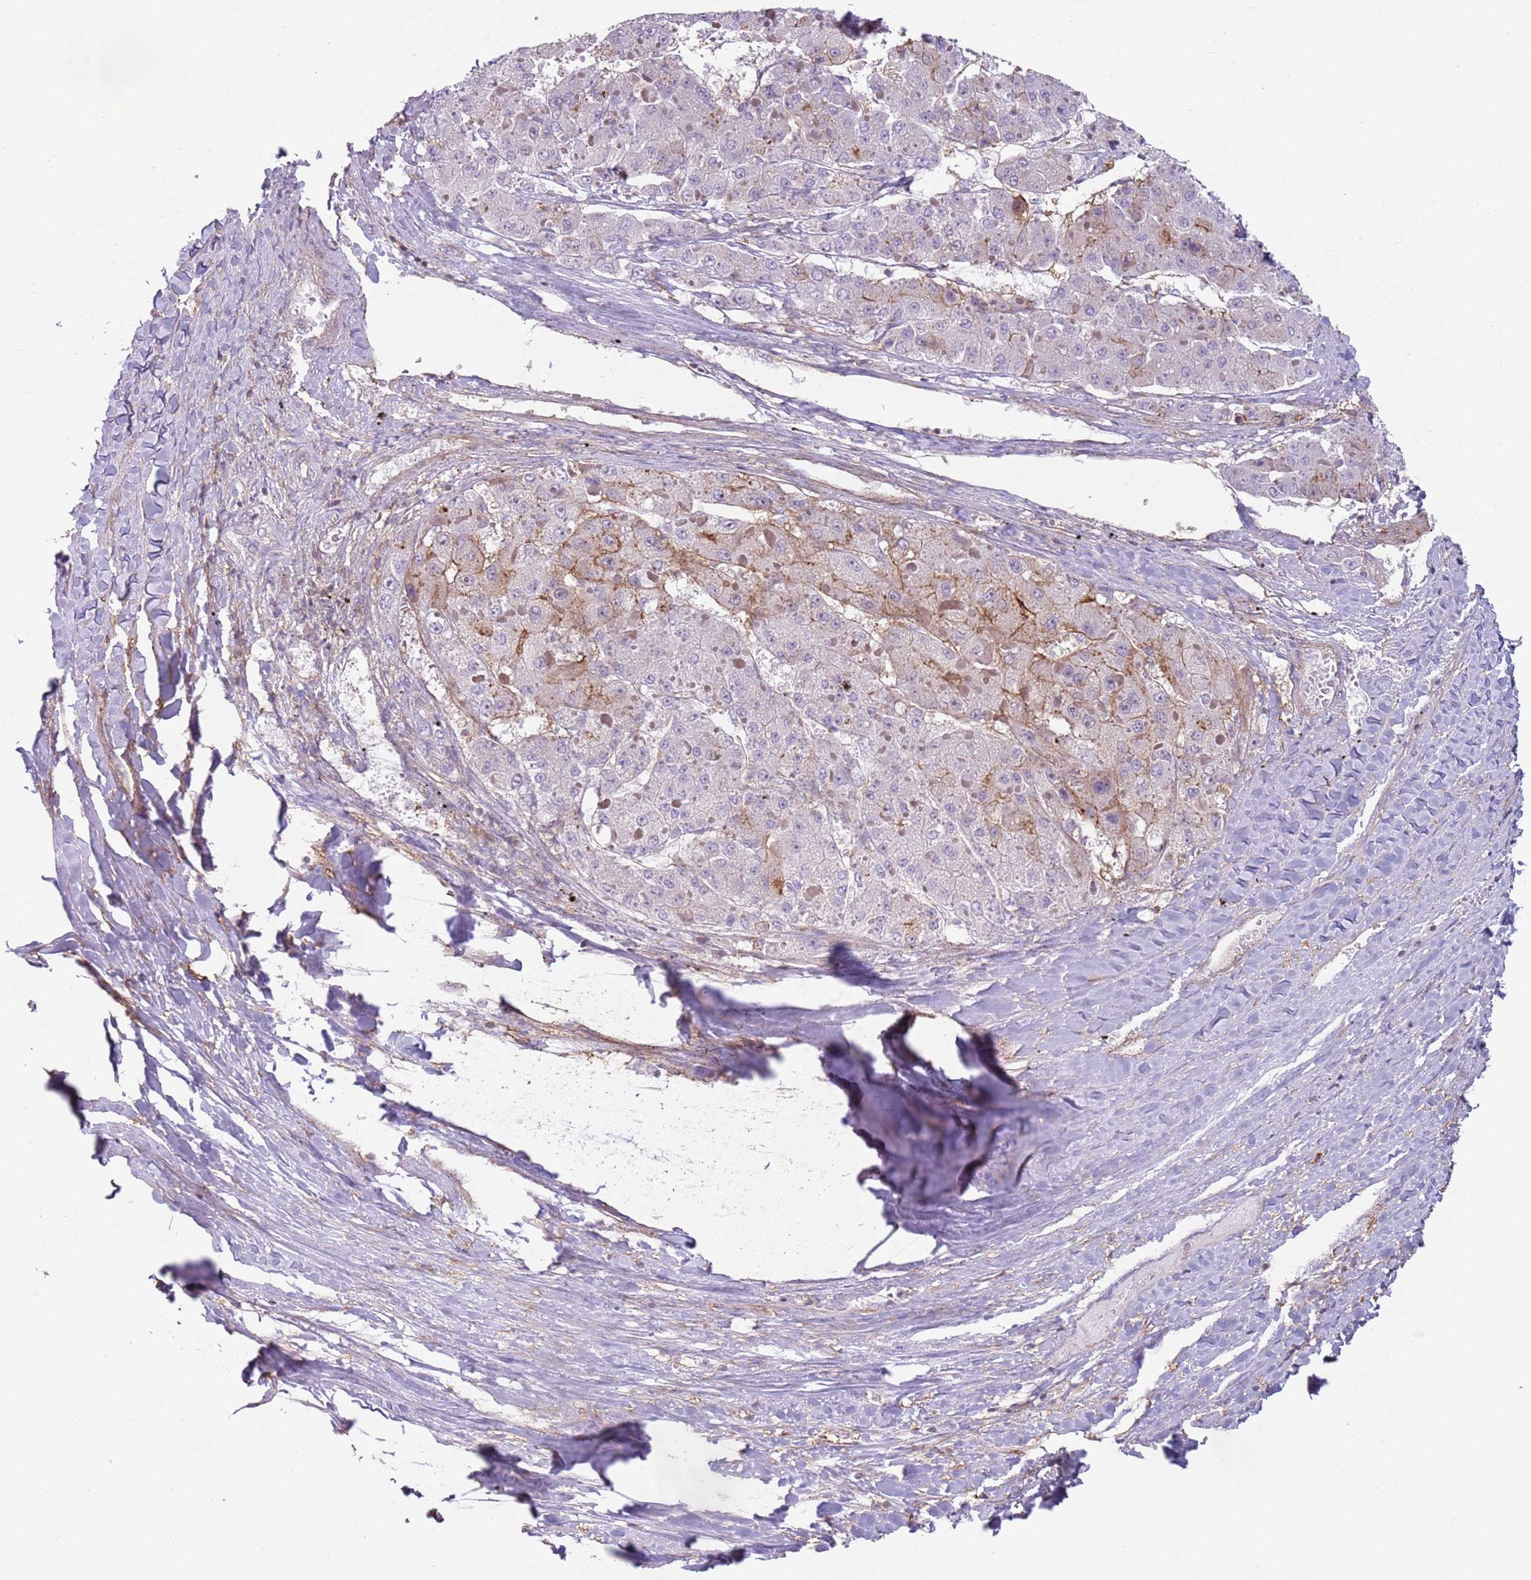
{"staining": {"intensity": "moderate", "quantity": "<25%", "location": "cytoplasmic/membranous"}, "tissue": "liver cancer", "cell_type": "Tumor cells", "image_type": "cancer", "snomed": [{"axis": "morphology", "description": "Carcinoma, Hepatocellular, NOS"}, {"axis": "topography", "description": "Liver"}], "caption": "DAB immunohistochemical staining of human liver cancer shows moderate cytoplasmic/membranous protein positivity in about <25% of tumor cells.", "gene": "GNAI3", "patient": {"sex": "female", "age": 73}}